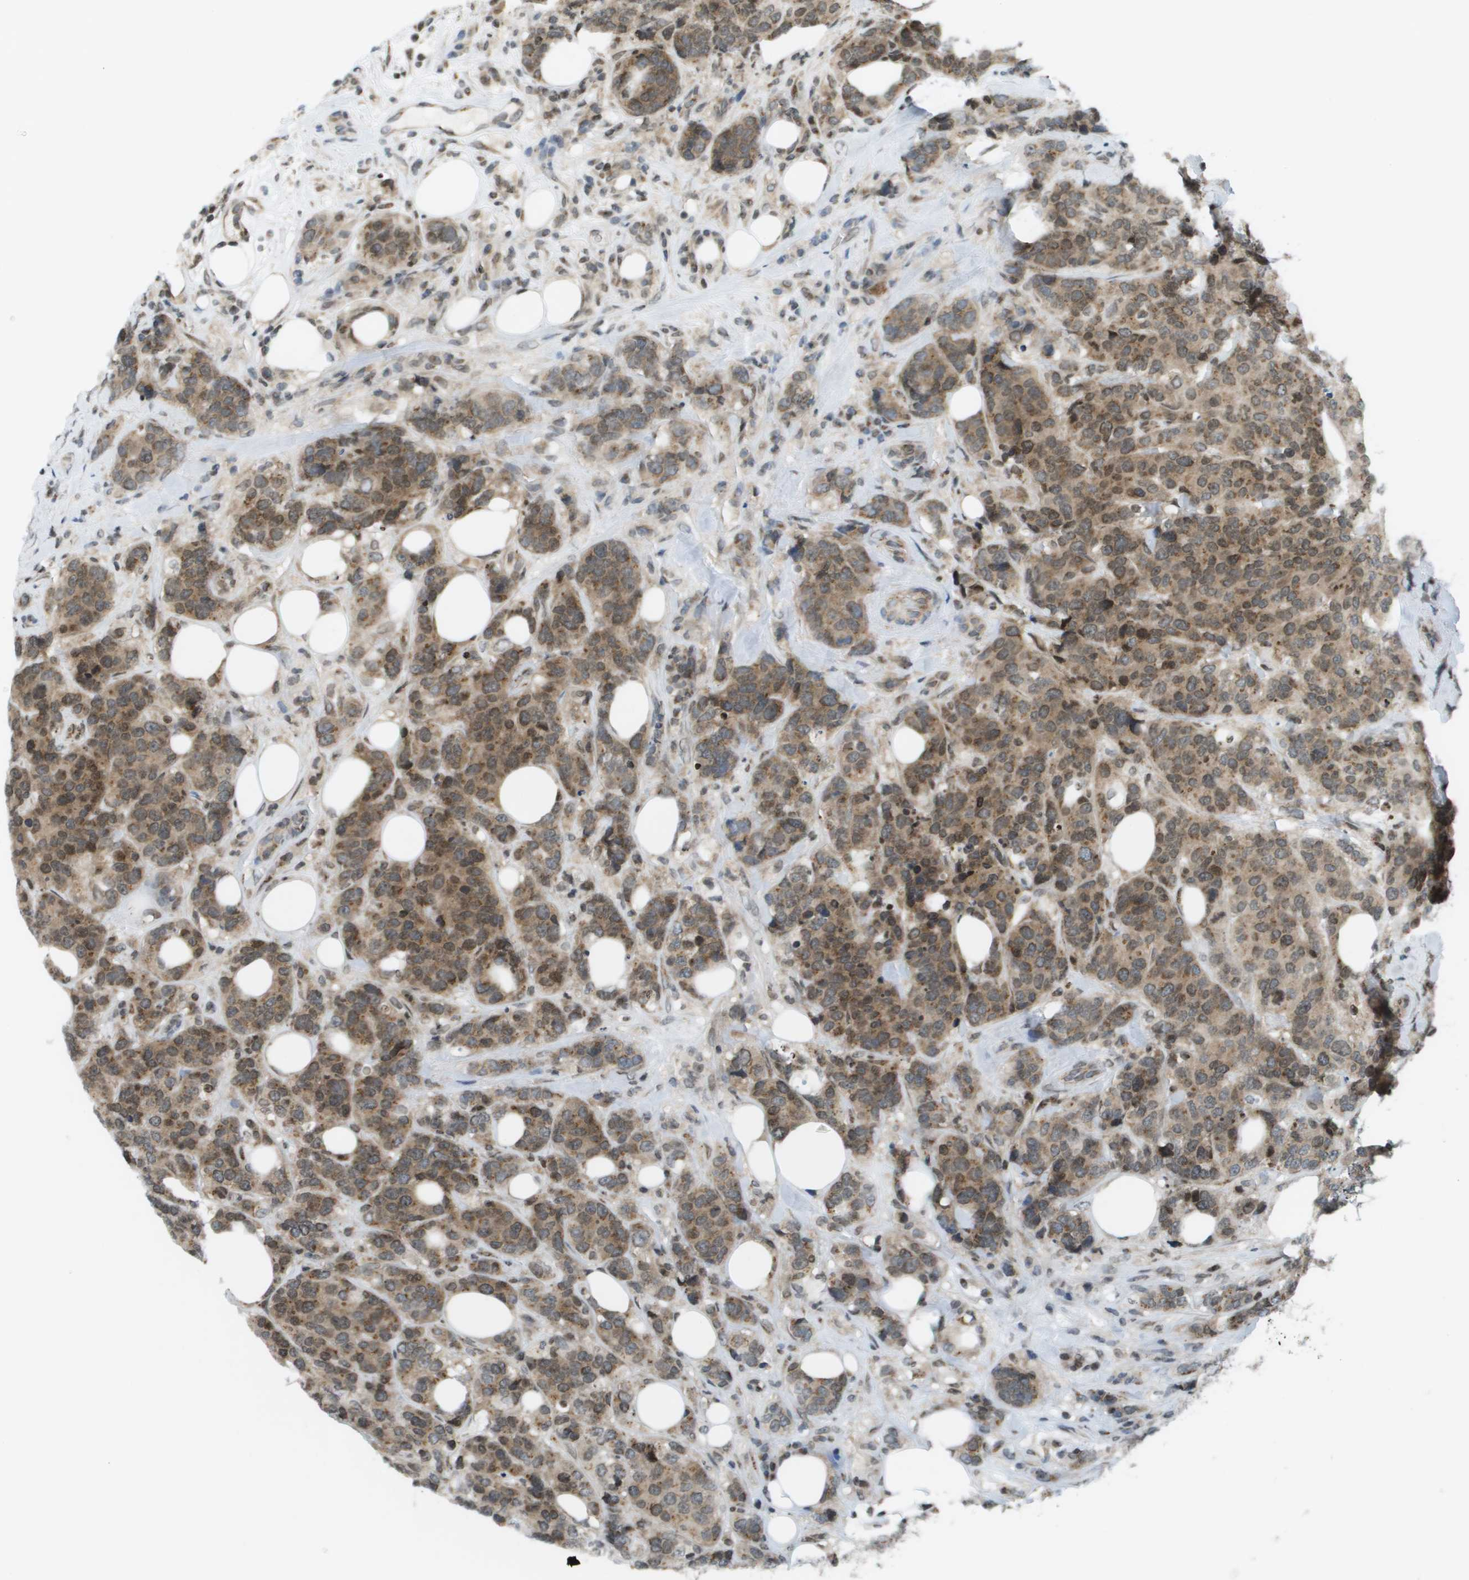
{"staining": {"intensity": "moderate", "quantity": "25%-75%", "location": "cytoplasmic/membranous,nuclear"}, "tissue": "breast cancer", "cell_type": "Tumor cells", "image_type": "cancer", "snomed": [{"axis": "morphology", "description": "Lobular carcinoma"}, {"axis": "topography", "description": "Breast"}], "caption": "This is a photomicrograph of IHC staining of breast cancer, which shows moderate positivity in the cytoplasmic/membranous and nuclear of tumor cells.", "gene": "EVC", "patient": {"sex": "female", "age": 59}}